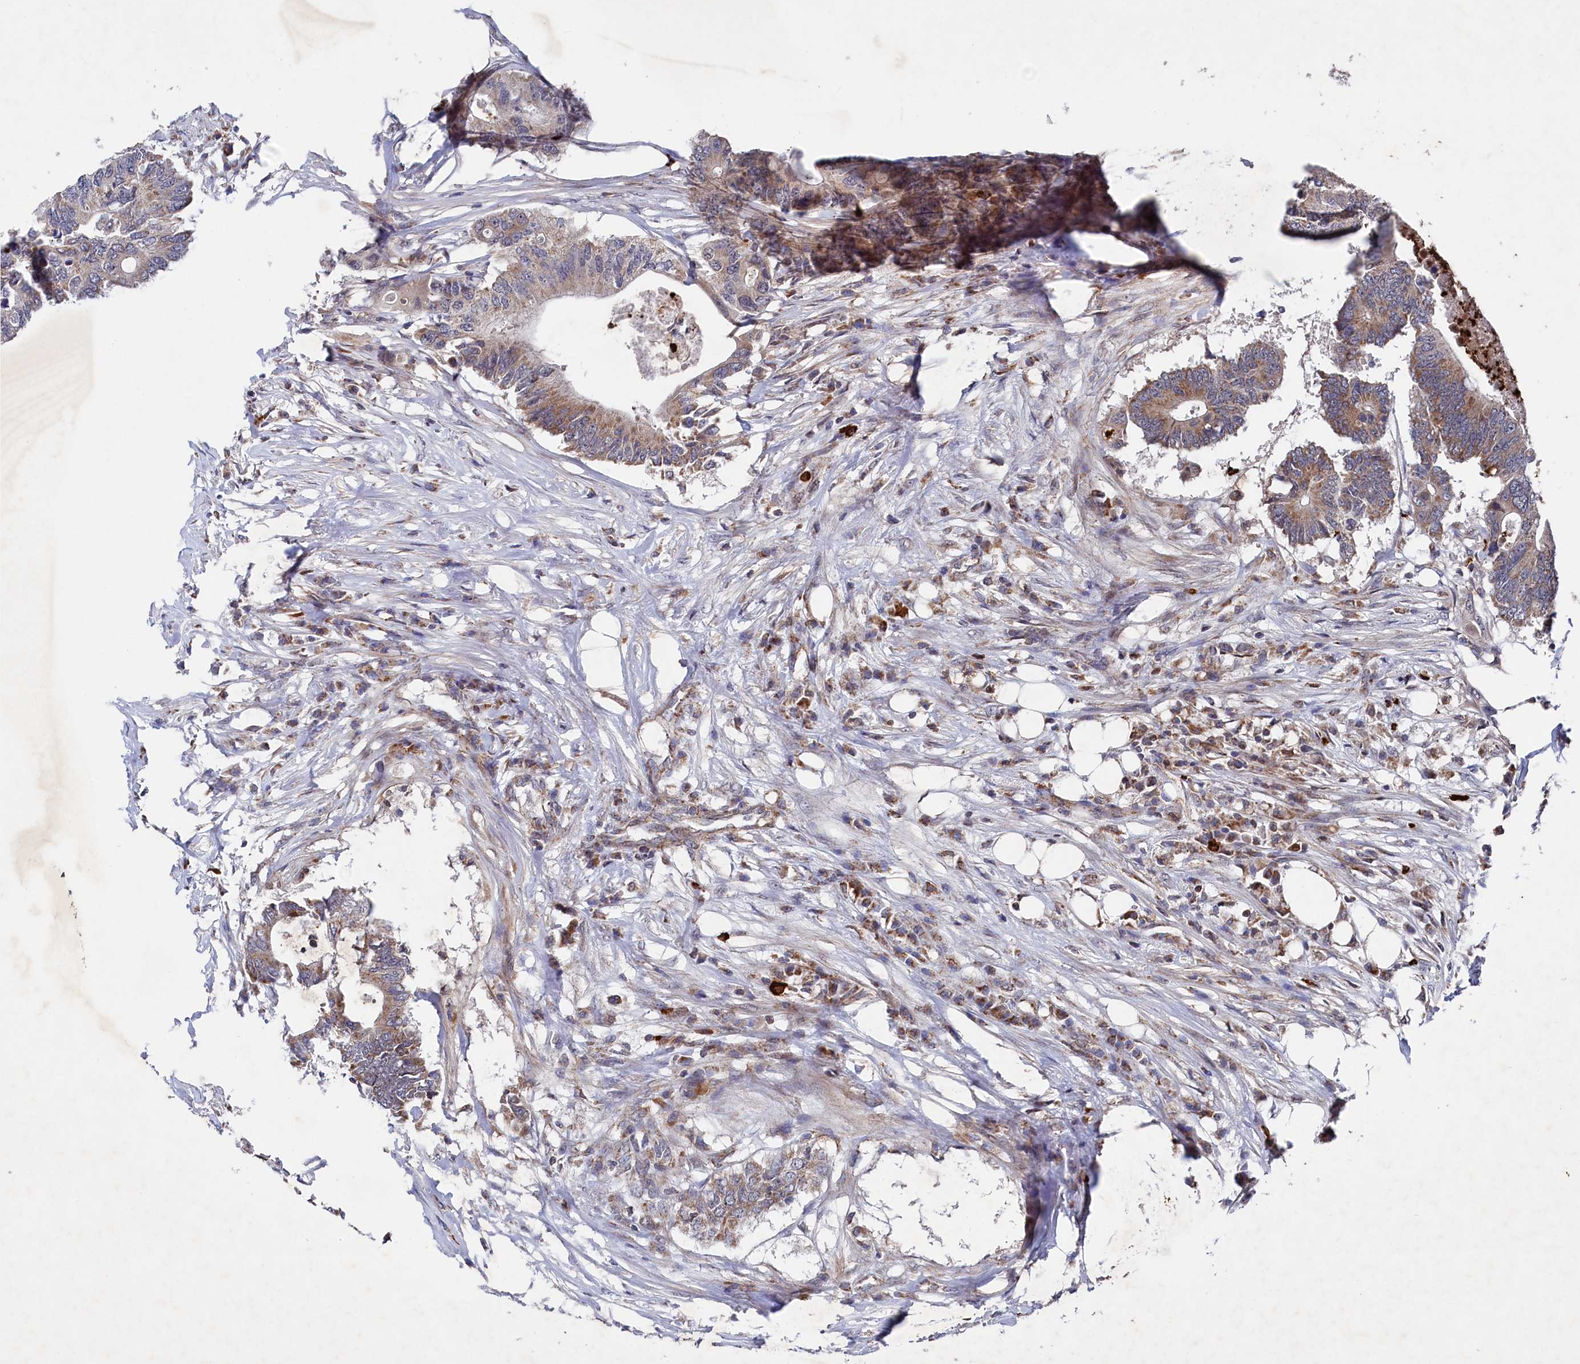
{"staining": {"intensity": "moderate", "quantity": "25%-75%", "location": "cytoplasmic/membranous"}, "tissue": "colorectal cancer", "cell_type": "Tumor cells", "image_type": "cancer", "snomed": [{"axis": "morphology", "description": "Adenocarcinoma, NOS"}, {"axis": "topography", "description": "Colon"}], "caption": "Protein analysis of adenocarcinoma (colorectal) tissue demonstrates moderate cytoplasmic/membranous staining in about 25%-75% of tumor cells.", "gene": "CHCHD1", "patient": {"sex": "male", "age": 71}}